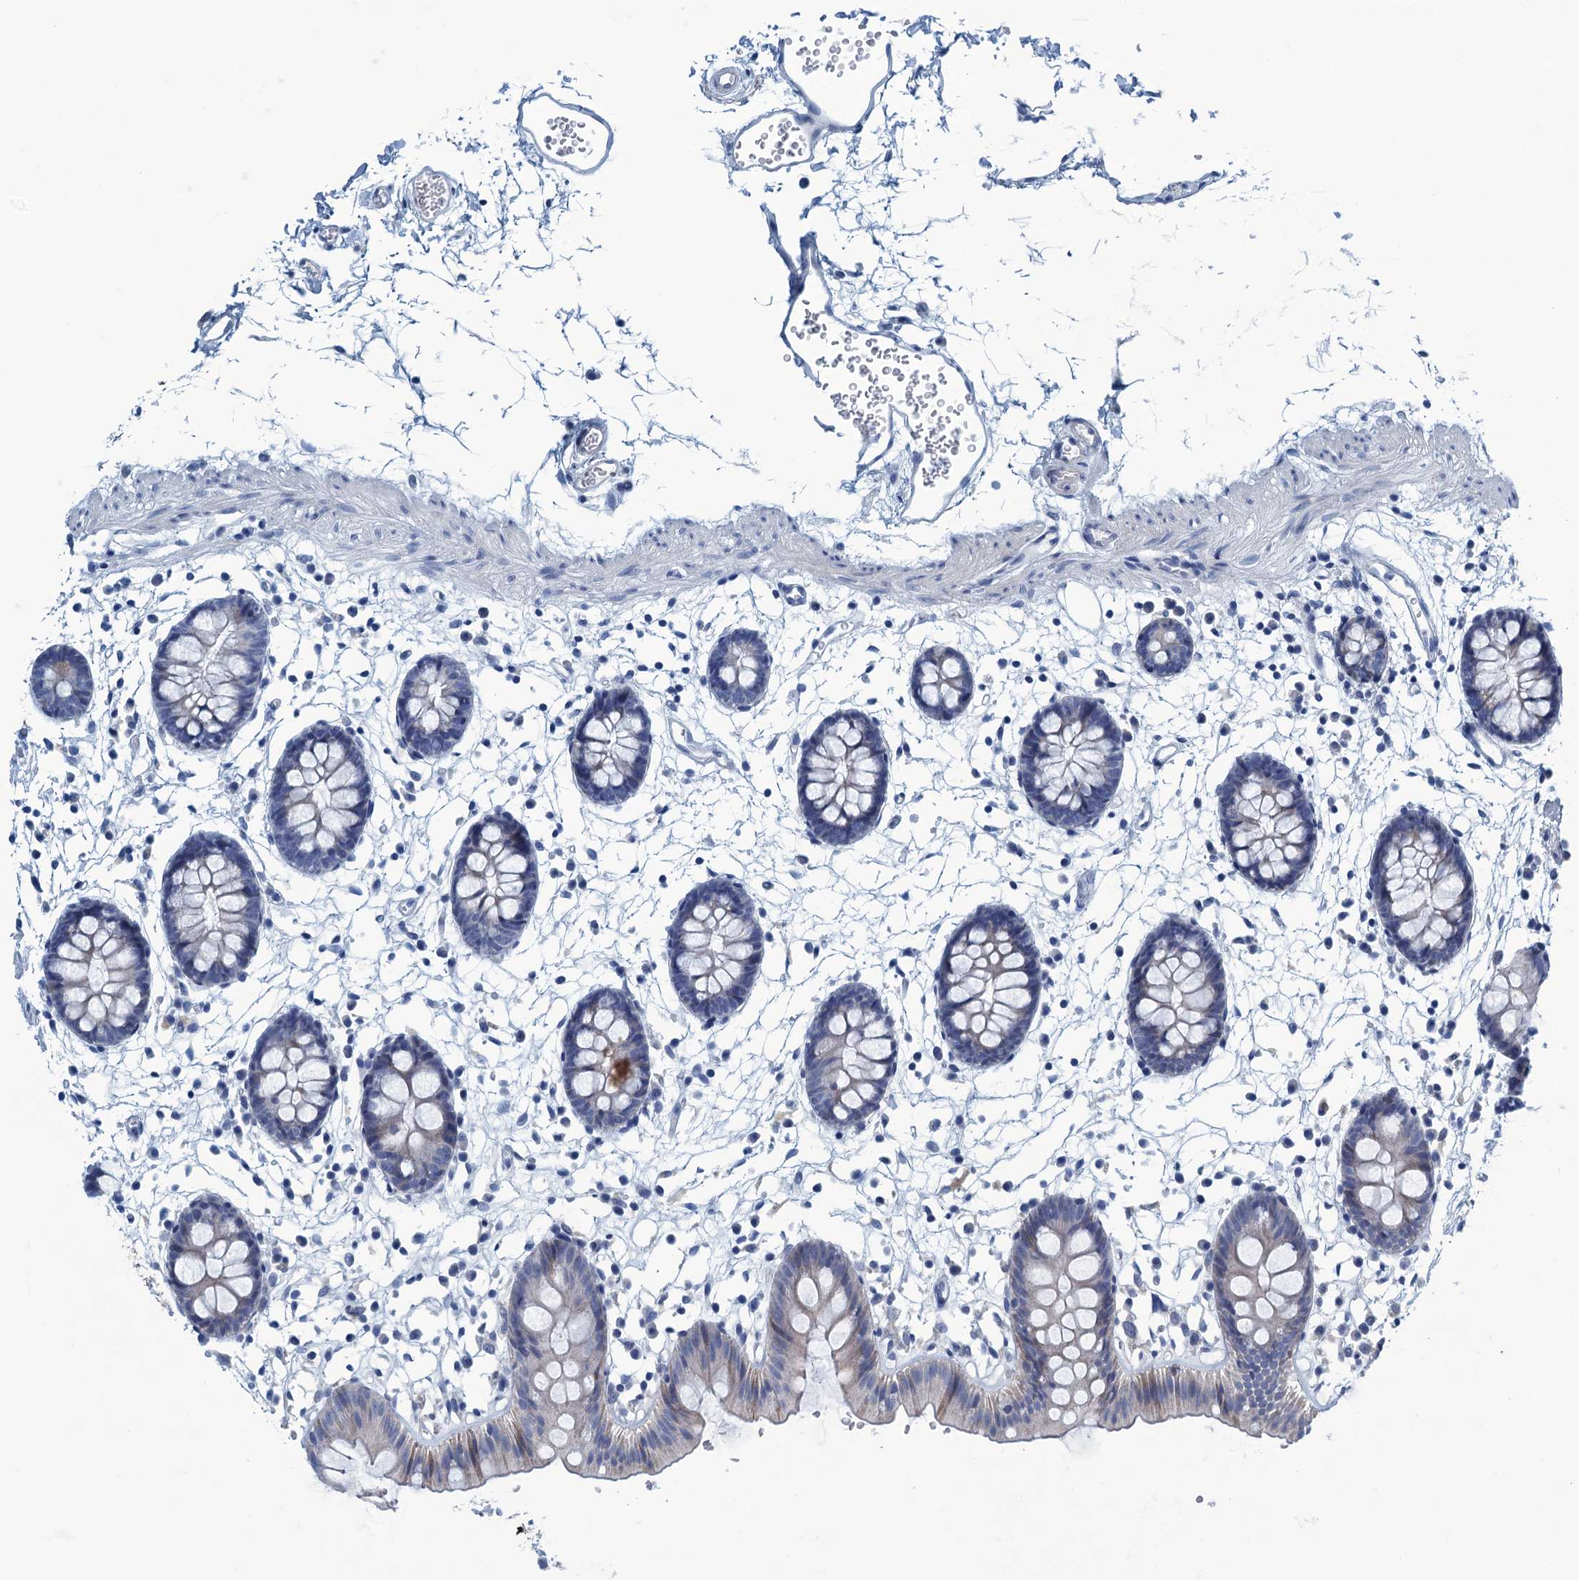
{"staining": {"intensity": "negative", "quantity": "none", "location": "none"}, "tissue": "colon", "cell_type": "Endothelial cells", "image_type": "normal", "snomed": [{"axis": "morphology", "description": "Normal tissue, NOS"}, {"axis": "topography", "description": "Colon"}], "caption": "This is a micrograph of immunohistochemistry staining of benign colon, which shows no staining in endothelial cells.", "gene": "C10orf88", "patient": {"sex": "male", "age": 56}}